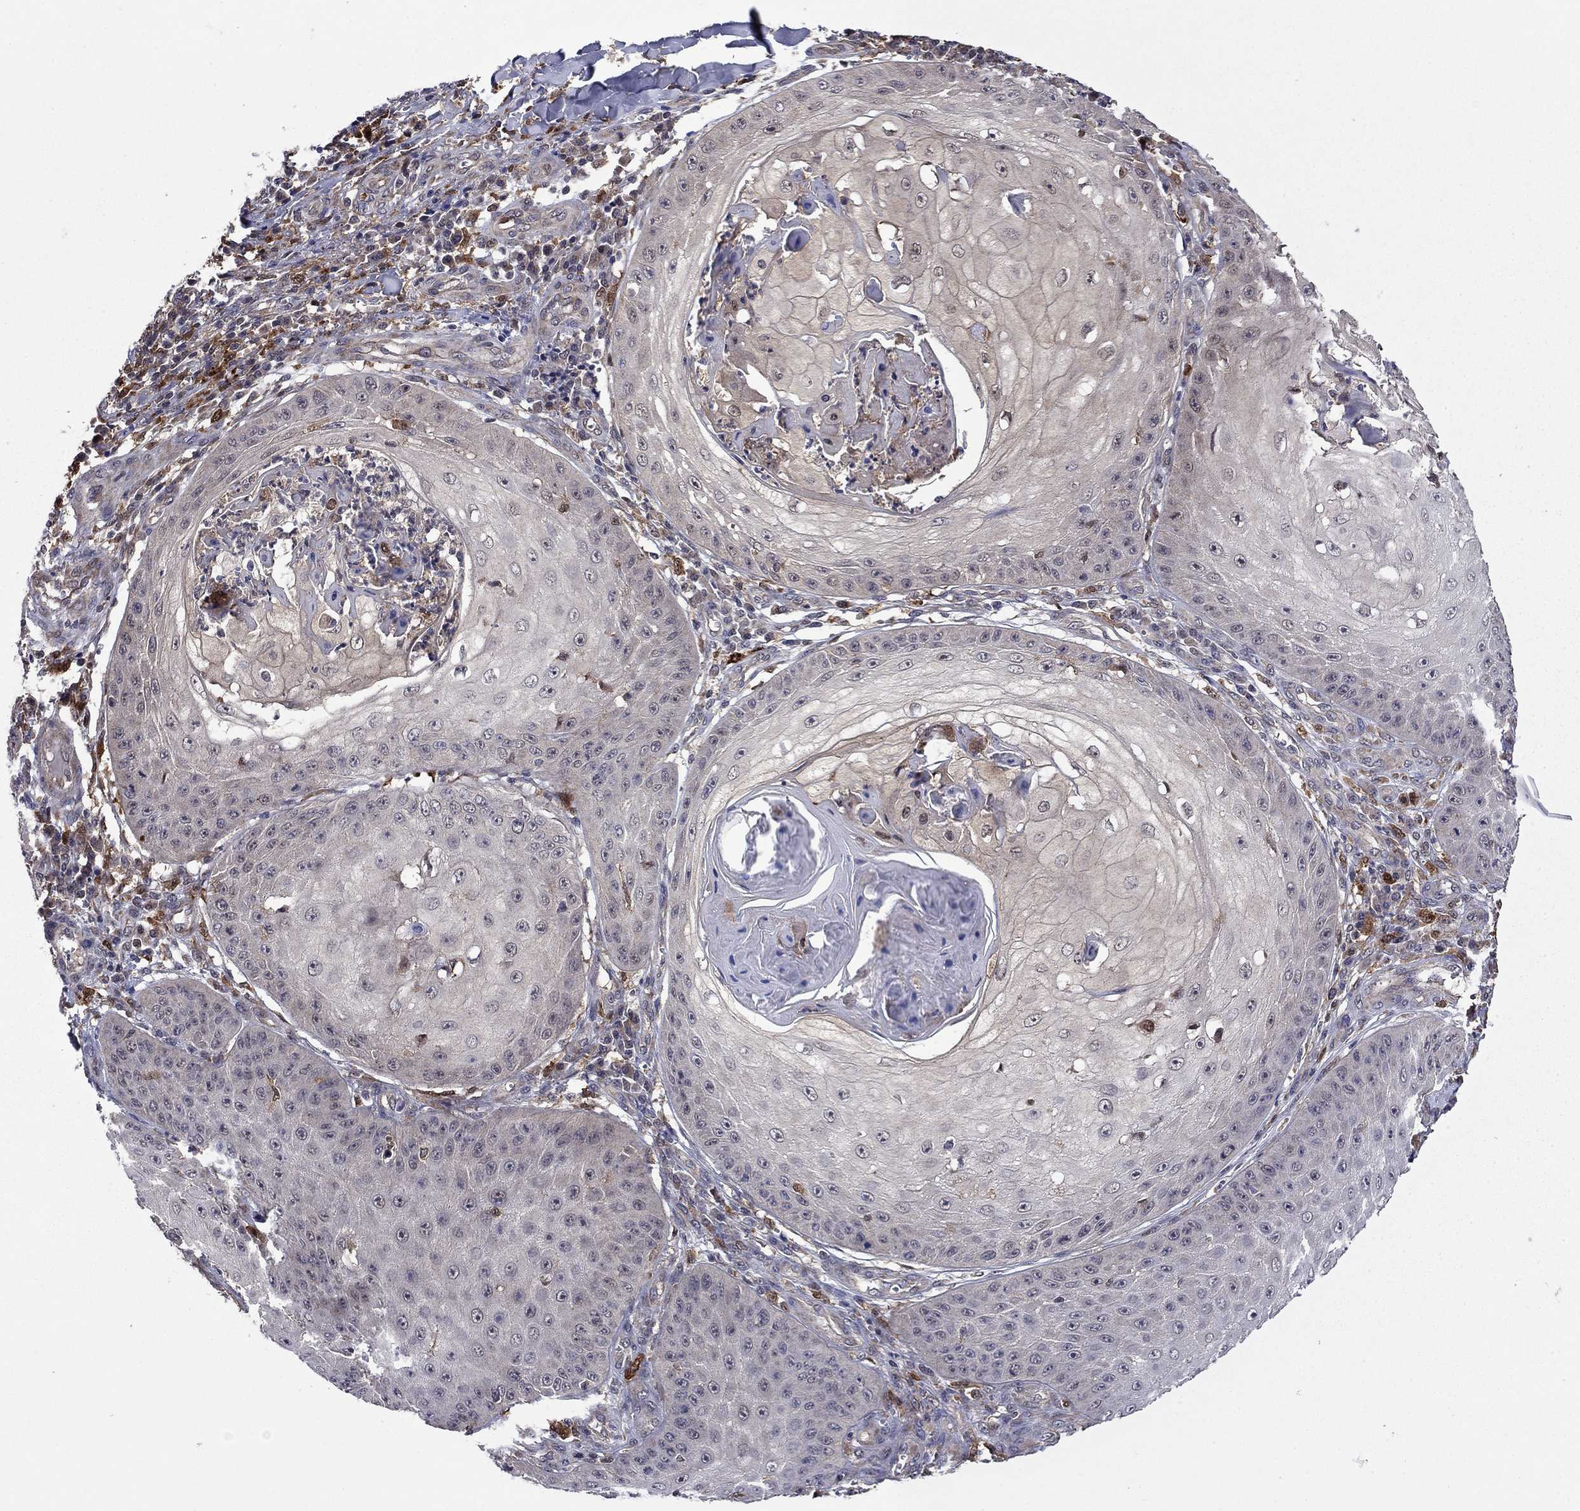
{"staining": {"intensity": "negative", "quantity": "none", "location": "none"}, "tissue": "skin cancer", "cell_type": "Tumor cells", "image_type": "cancer", "snomed": [{"axis": "morphology", "description": "Squamous cell carcinoma, NOS"}, {"axis": "topography", "description": "Skin"}], "caption": "Micrograph shows no significant protein positivity in tumor cells of skin squamous cell carcinoma.", "gene": "TPMT", "patient": {"sex": "male", "age": 70}}